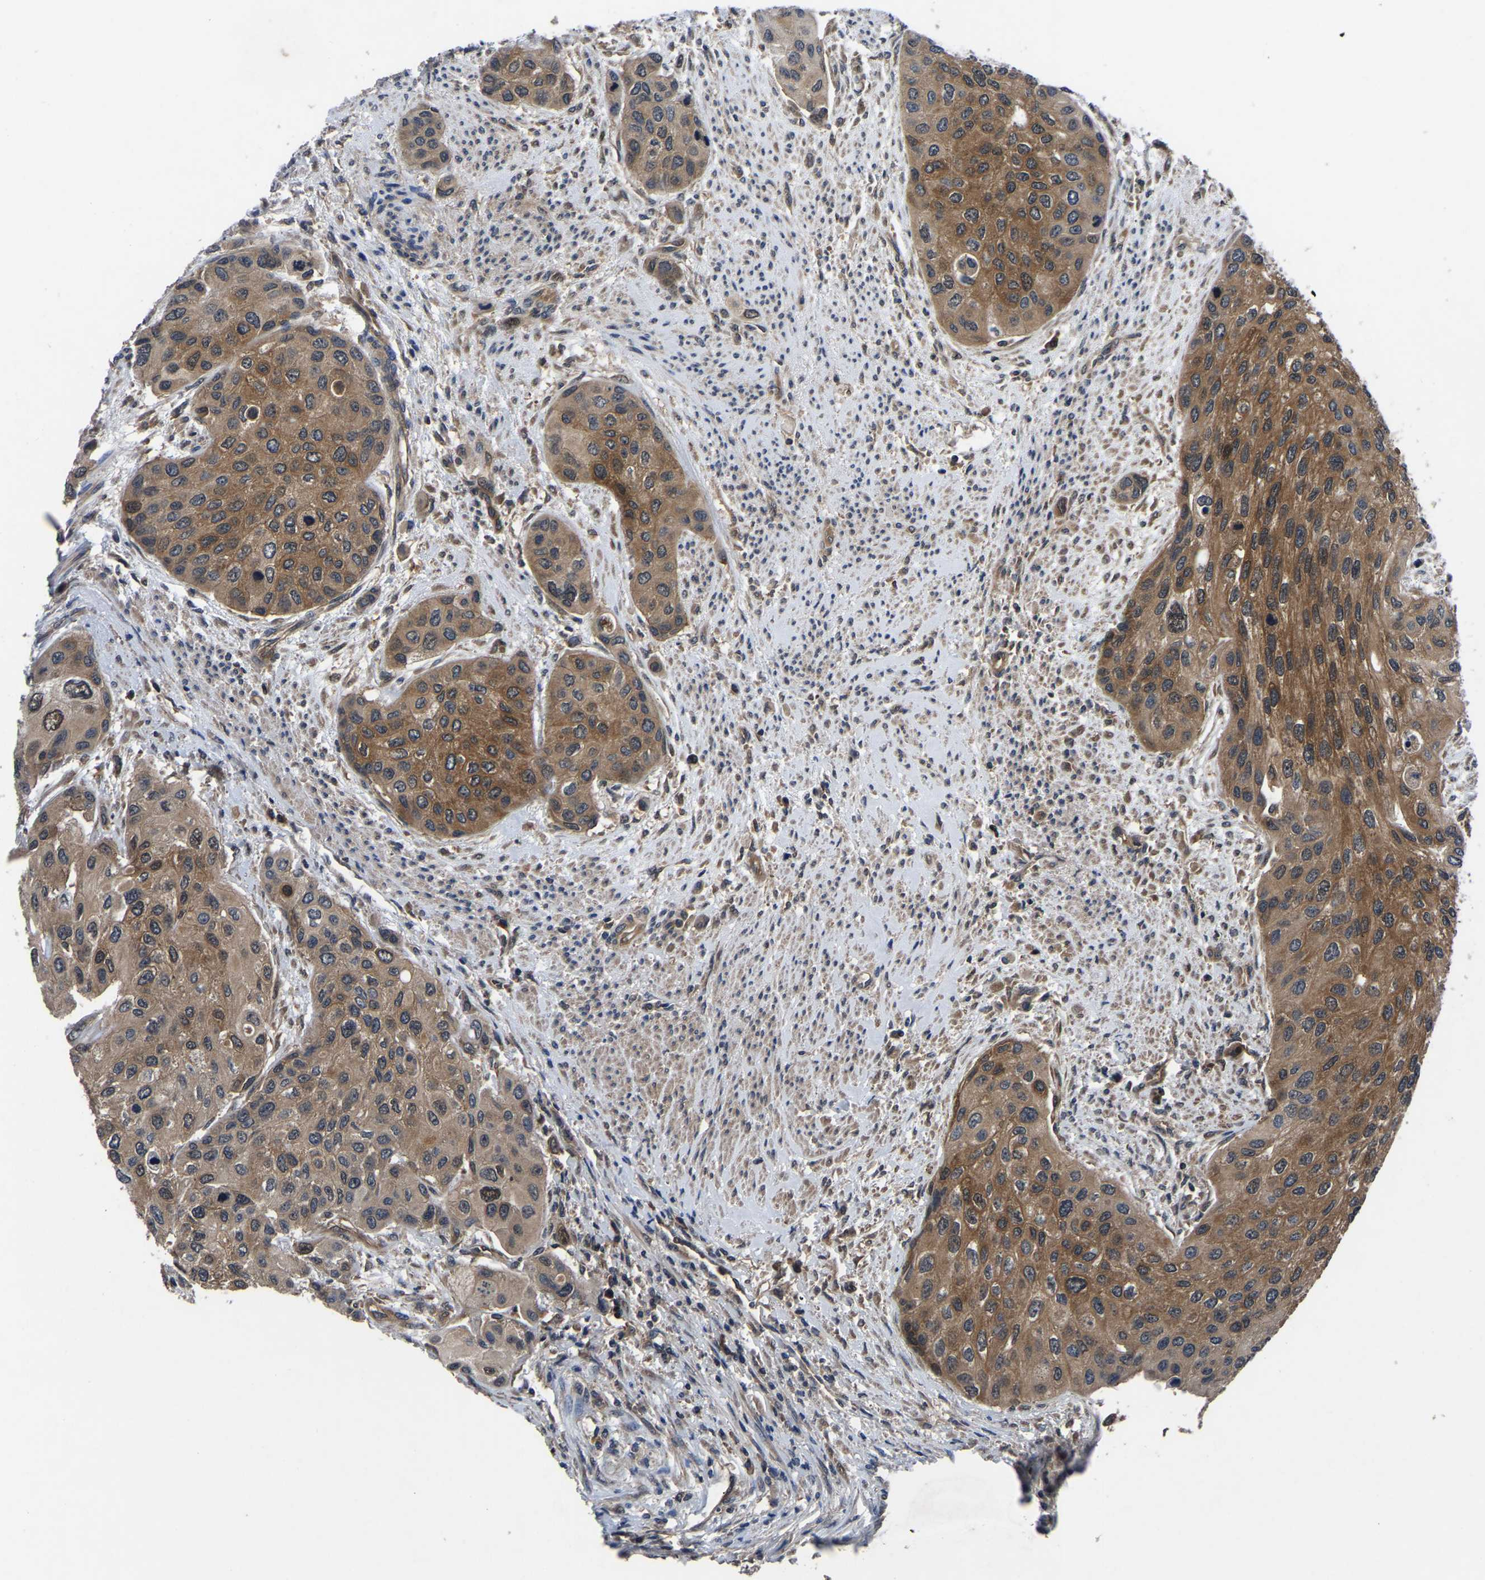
{"staining": {"intensity": "moderate", "quantity": ">75%", "location": "cytoplasmic/membranous"}, "tissue": "urothelial cancer", "cell_type": "Tumor cells", "image_type": "cancer", "snomed": [{"axis": "morphology", "description": "Urothelial carcinoma, High grade"}, {"axis": "topography", "description": "Urinary bladder"}], "caption": "This micrograph reveals immunohistochemistry (IHC) staining of high-grade urothelial carcinoma, with medium moderate cytoplasmic/membranous staining in about >75% of tumor cells.", "gene": "FGD5", "patient": {"sex": "female", "age": 56}}